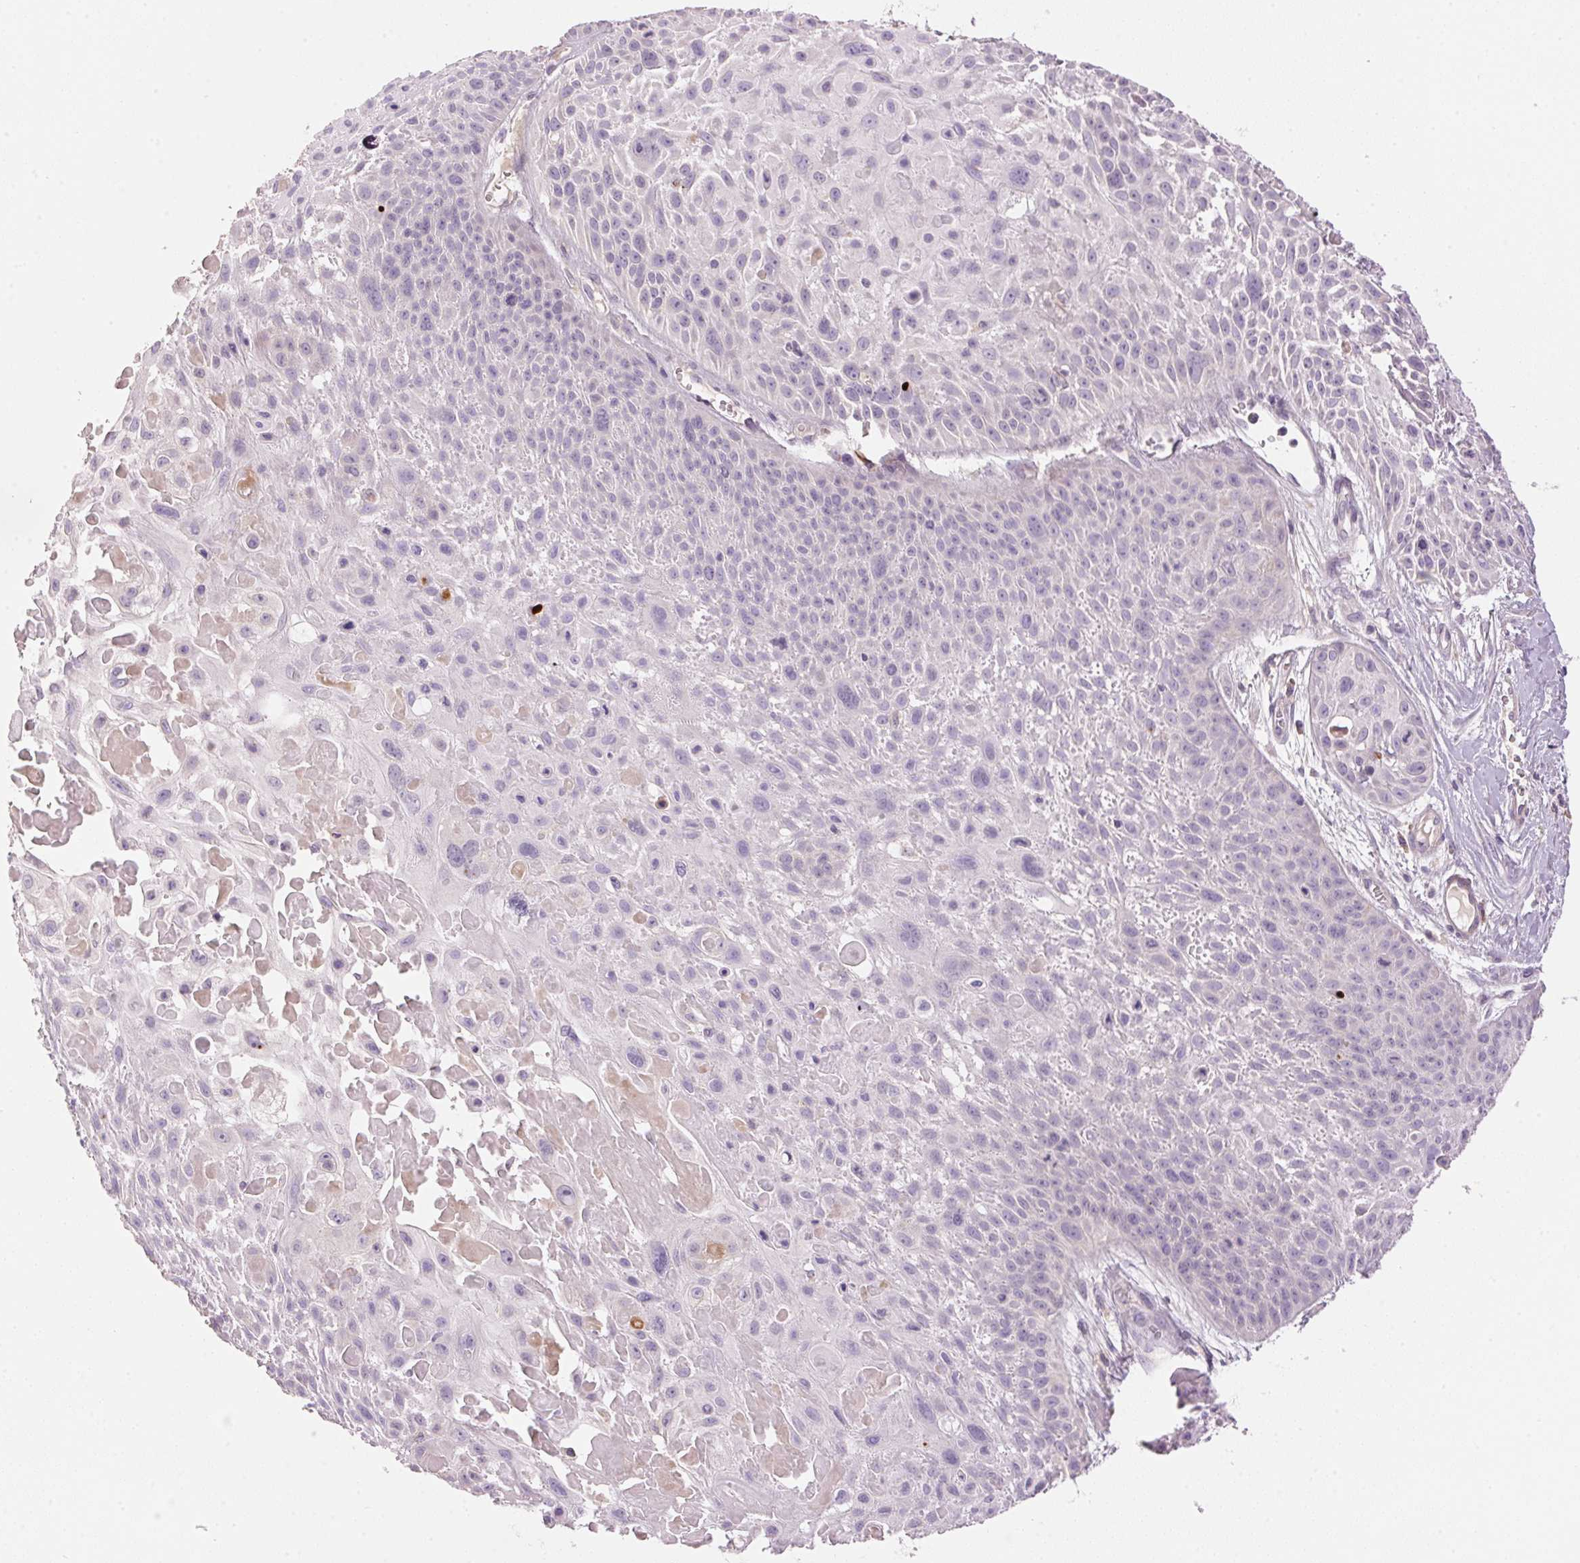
{"staining": {"intensity": "negative", "quantity": "none", "location": "none"}, "tissue": "skin cancer", "cell_type": "Tumor cells", "image_type": "cancer", "snomed": [{"axis": "morphology", "description": "Squamous cell carcinoma, NOS"}, {"axis": "topography", "description": "Skin"}, {"axis": "topography", "description": "Anal"}], "caption": "Tumor cells show no significant expression in skin cancer (squamous cell carcinoma).", "gene": "LYZL6", "patient": {"sex": "female", "age": 75}}